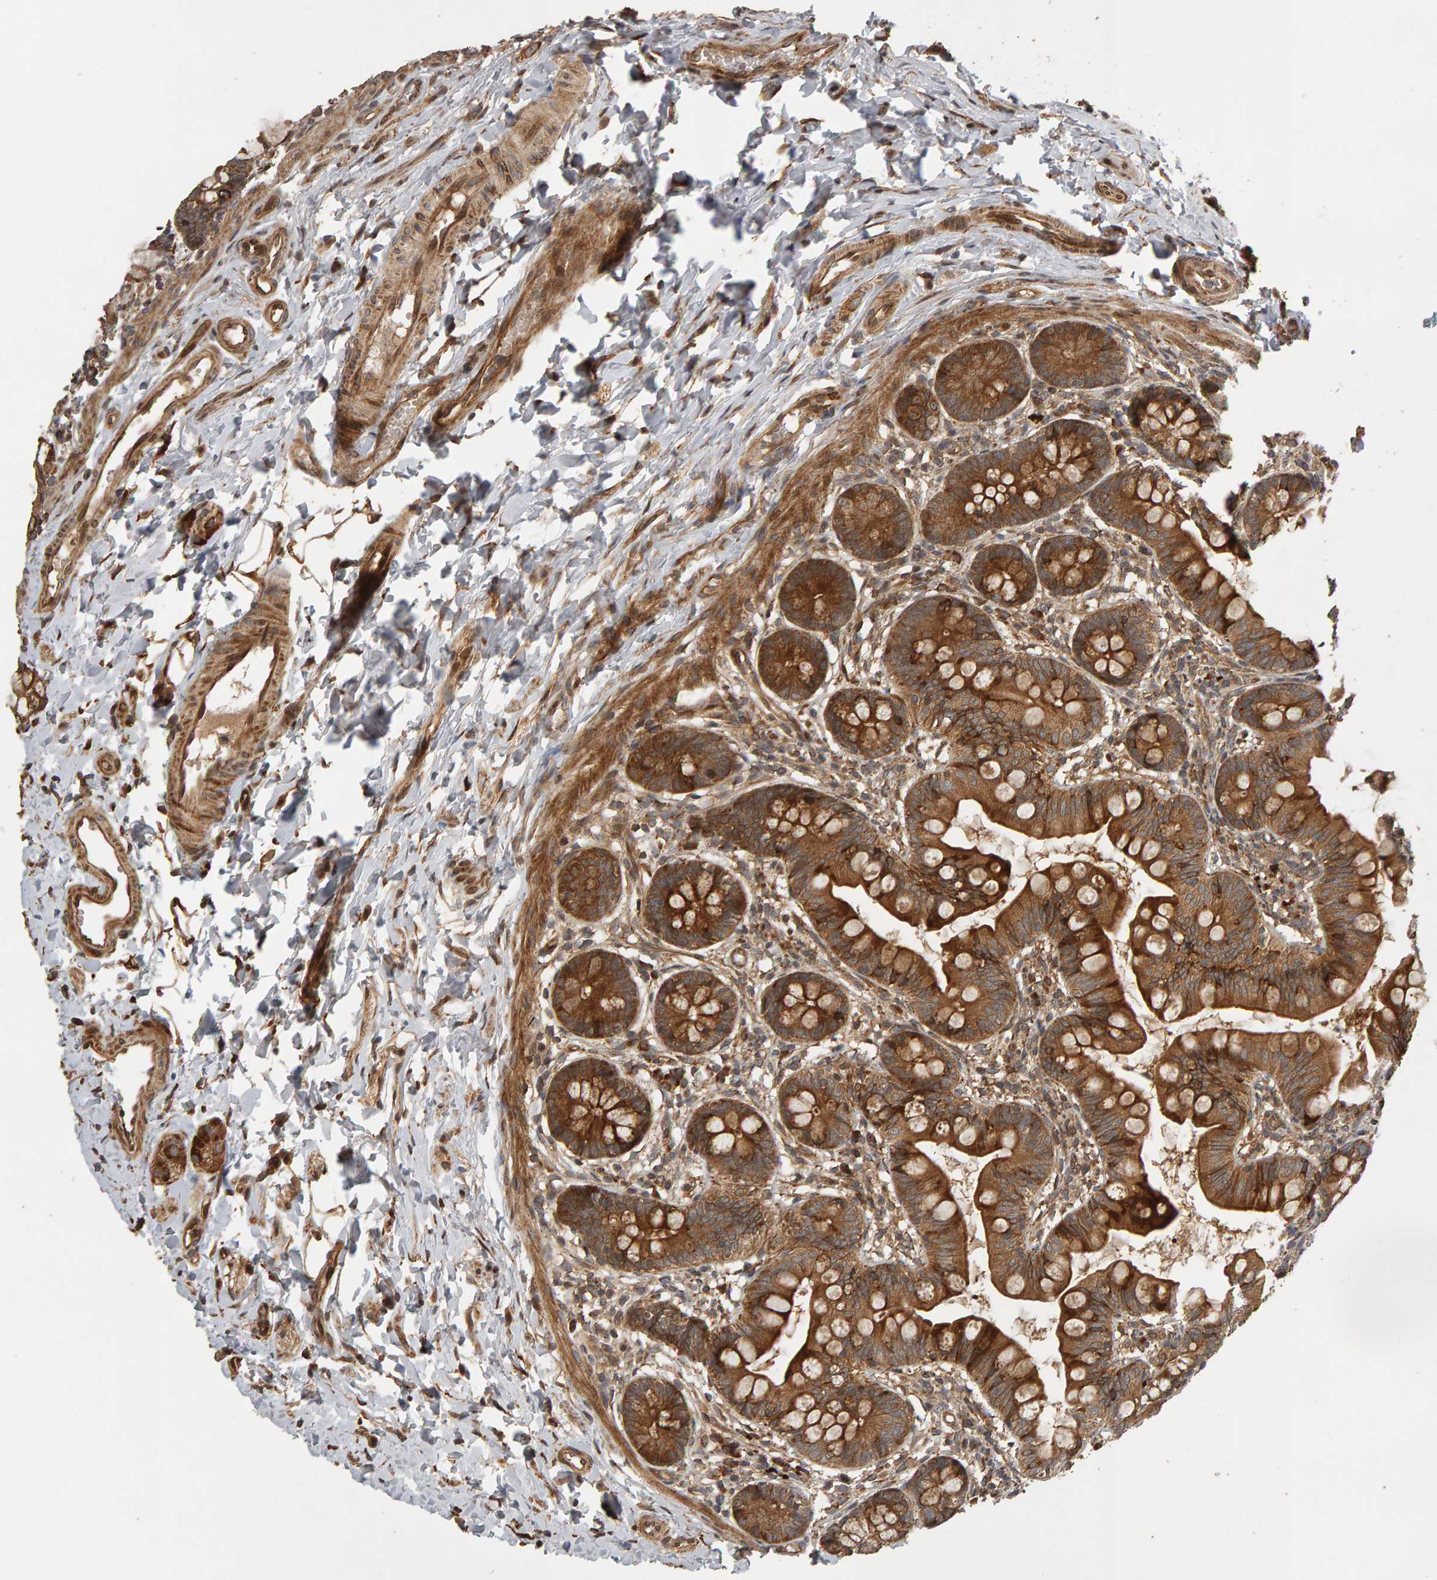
{"staining": {"intensity": "strong", "quantity": ">75%", "location": "cytoplasmic/membranous"}, "tissue": "small intestine", "cell_type": "Glandular cells", "image_type": "normal", "snomed": [{"axis": "morphology", "description": "Normal tissue, NOS"}, {"axis": "topography", "description": "Small intestine"}], "caption": "The photomicrograph demonstrates immunohistochemical staining of normal small intestine. There is strong cytoplasmic/membranous expression is seen in approximately >75% of glandular cells. The staining was performed using DAB, with brown indicating positive protein expression. Nuclei are stained blue with hematoxylin.", "gene": "ZFAND1", "patient": {"sex": "male", "age": 7}}